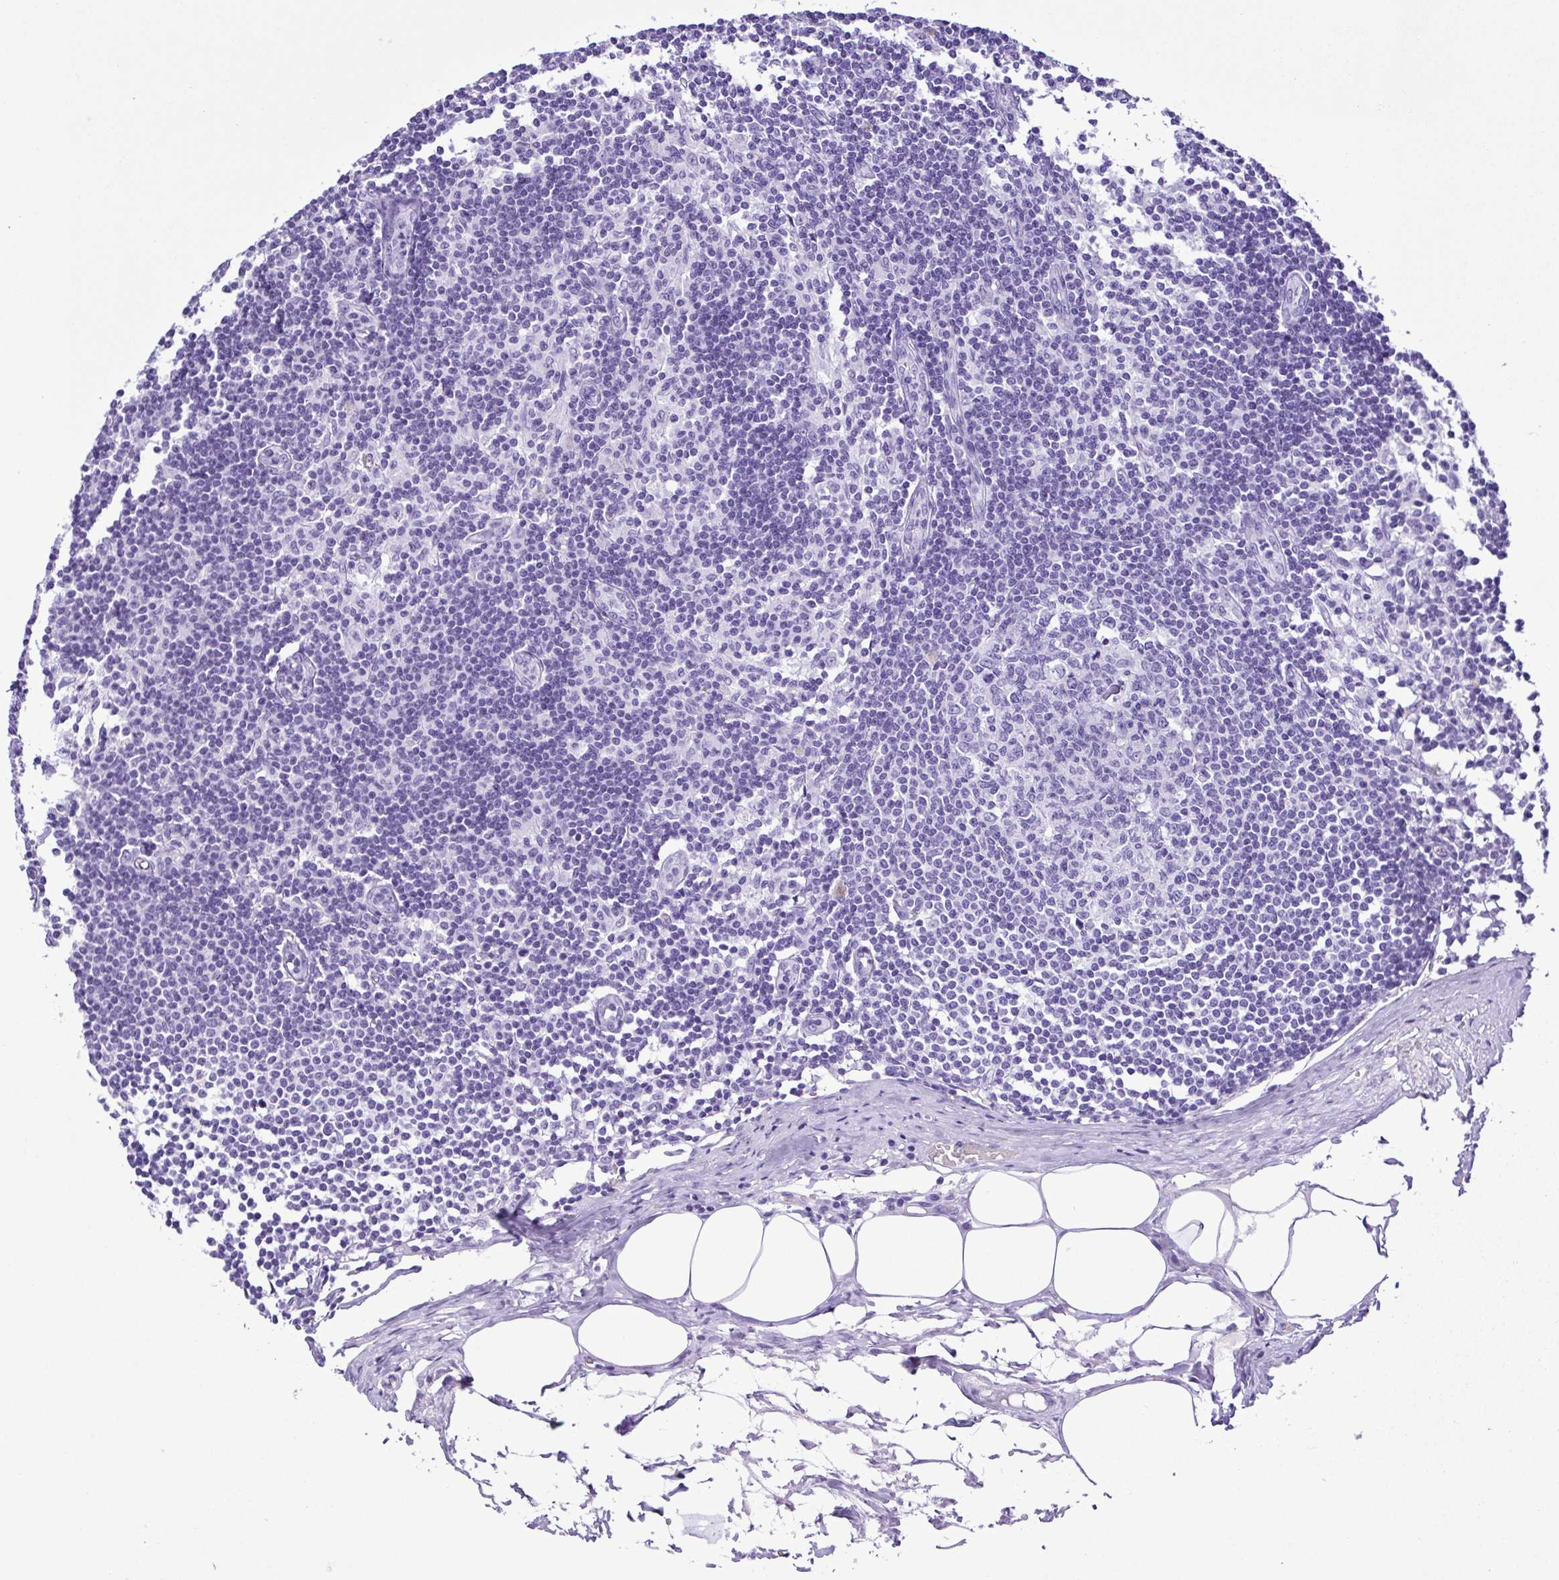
{"staining": {"intensity": "negative", "quantity": "none", "location": "none"}, "tissue": "lymph node", "cell_type": "Germinal center cells", "image_type": "normal", "snomed": [{"axis": "morphology", "description": "Normal tissue, NOS"}, {"axis": "topography", "description": "Lymph node"}], "caption": "Germinal center cells show no significant protein staining in normal lymph node. (Stains: DAB immunohistochemistry (IHC) with hematoxylin counter stain, Microscopy: brightfield microscopy at high magnification).", "gene": "SYT1", "patient": {"sex": "female", "age": 69}}